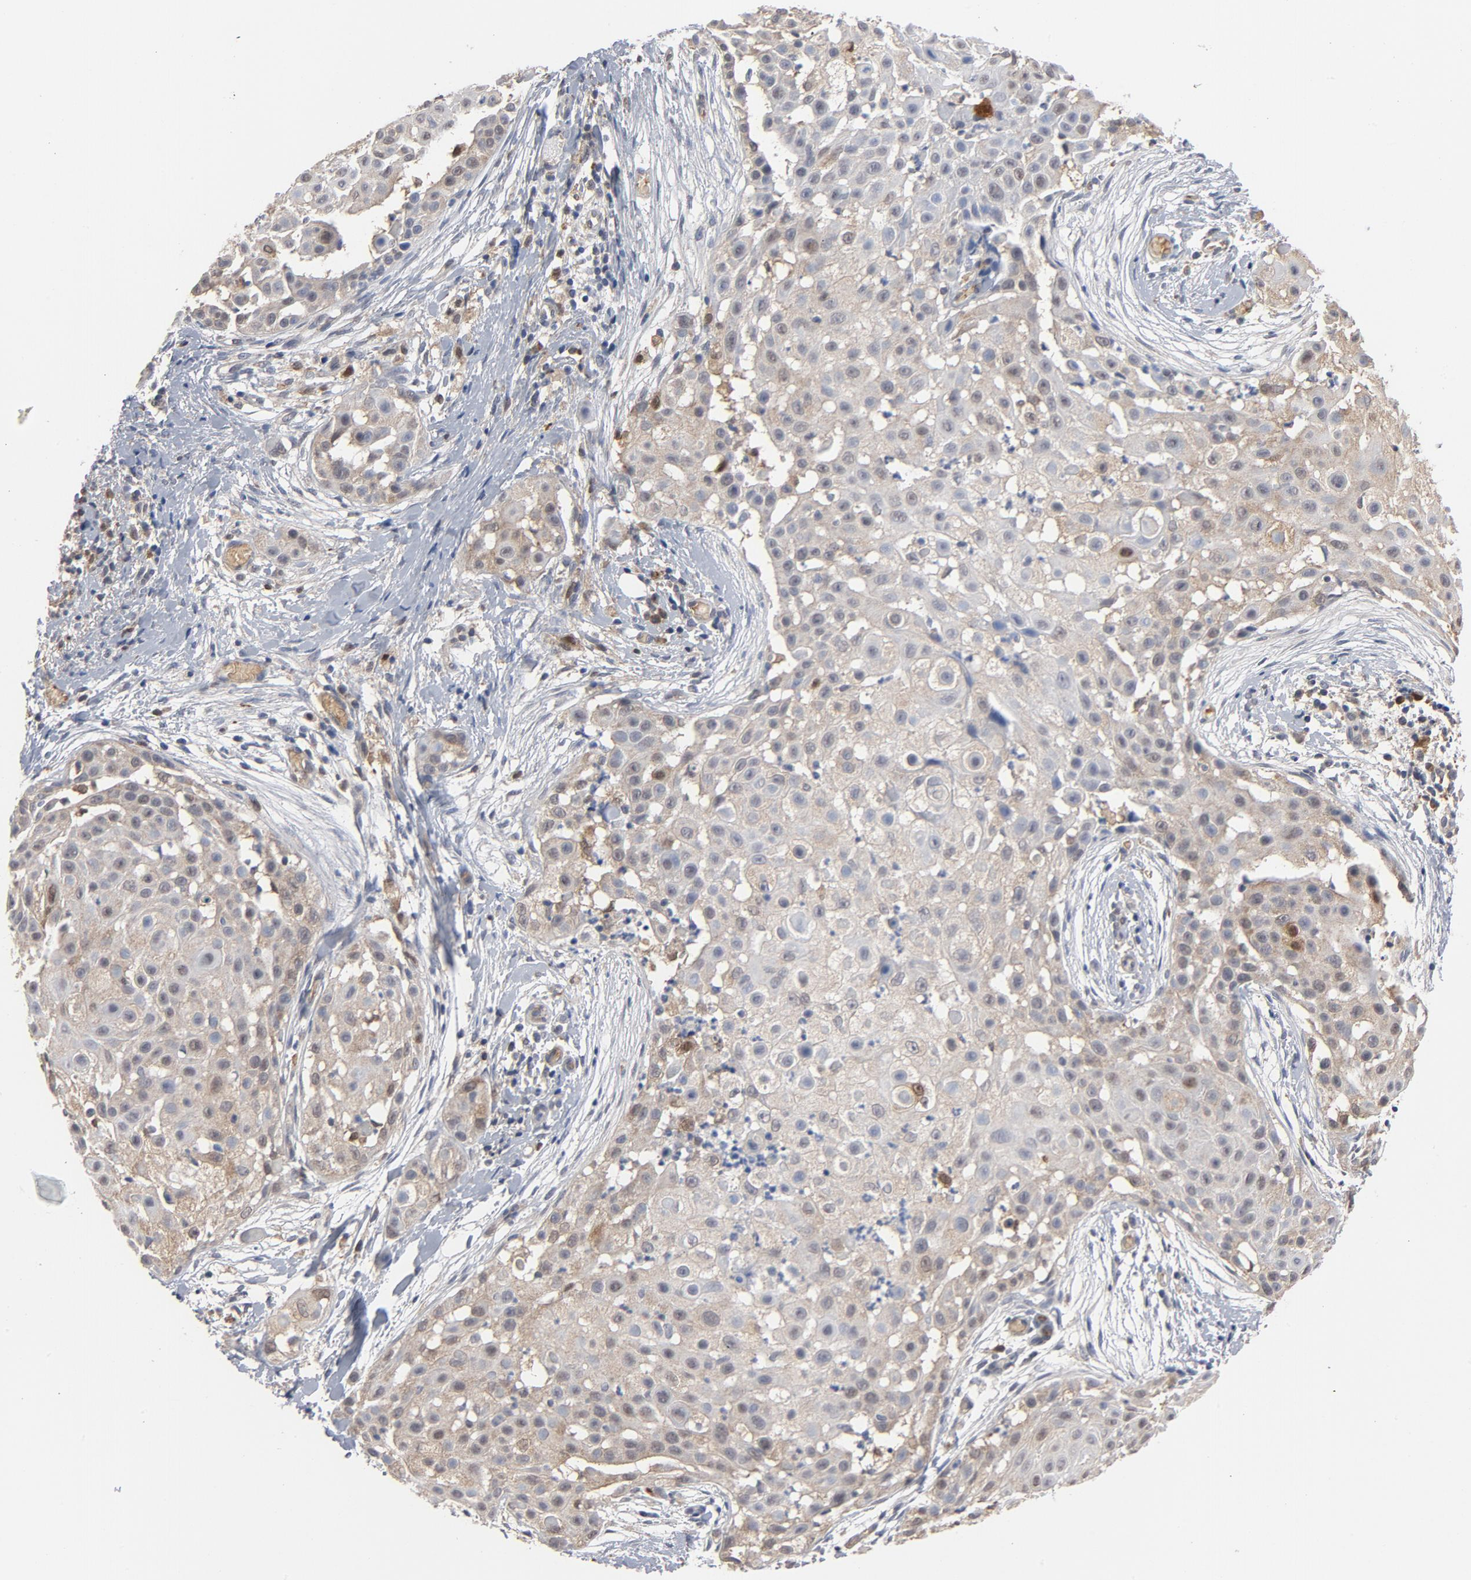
{"staining": {"intensity": "weak", "quantity": ">75%", "location": "cytoplasmic/membranous"}, "tissue": "skin cancer", "cell_type": "Tumor cells", "image_type": "cancer", "snomed": [{"axis": "morphology", "description": "Squamous cell carcinoma, NOS"}, {"axis": "topography", "description": "Skin"}], "caption": "This image exhibits immunohistochemistry staining of skin squamous cell carcinoma, with low weak cytoplasmic/membranous expression in approximately >75% of tumor cells.", "gene": "PRDX1", "patient": {"sex": "female", "age": 57}}